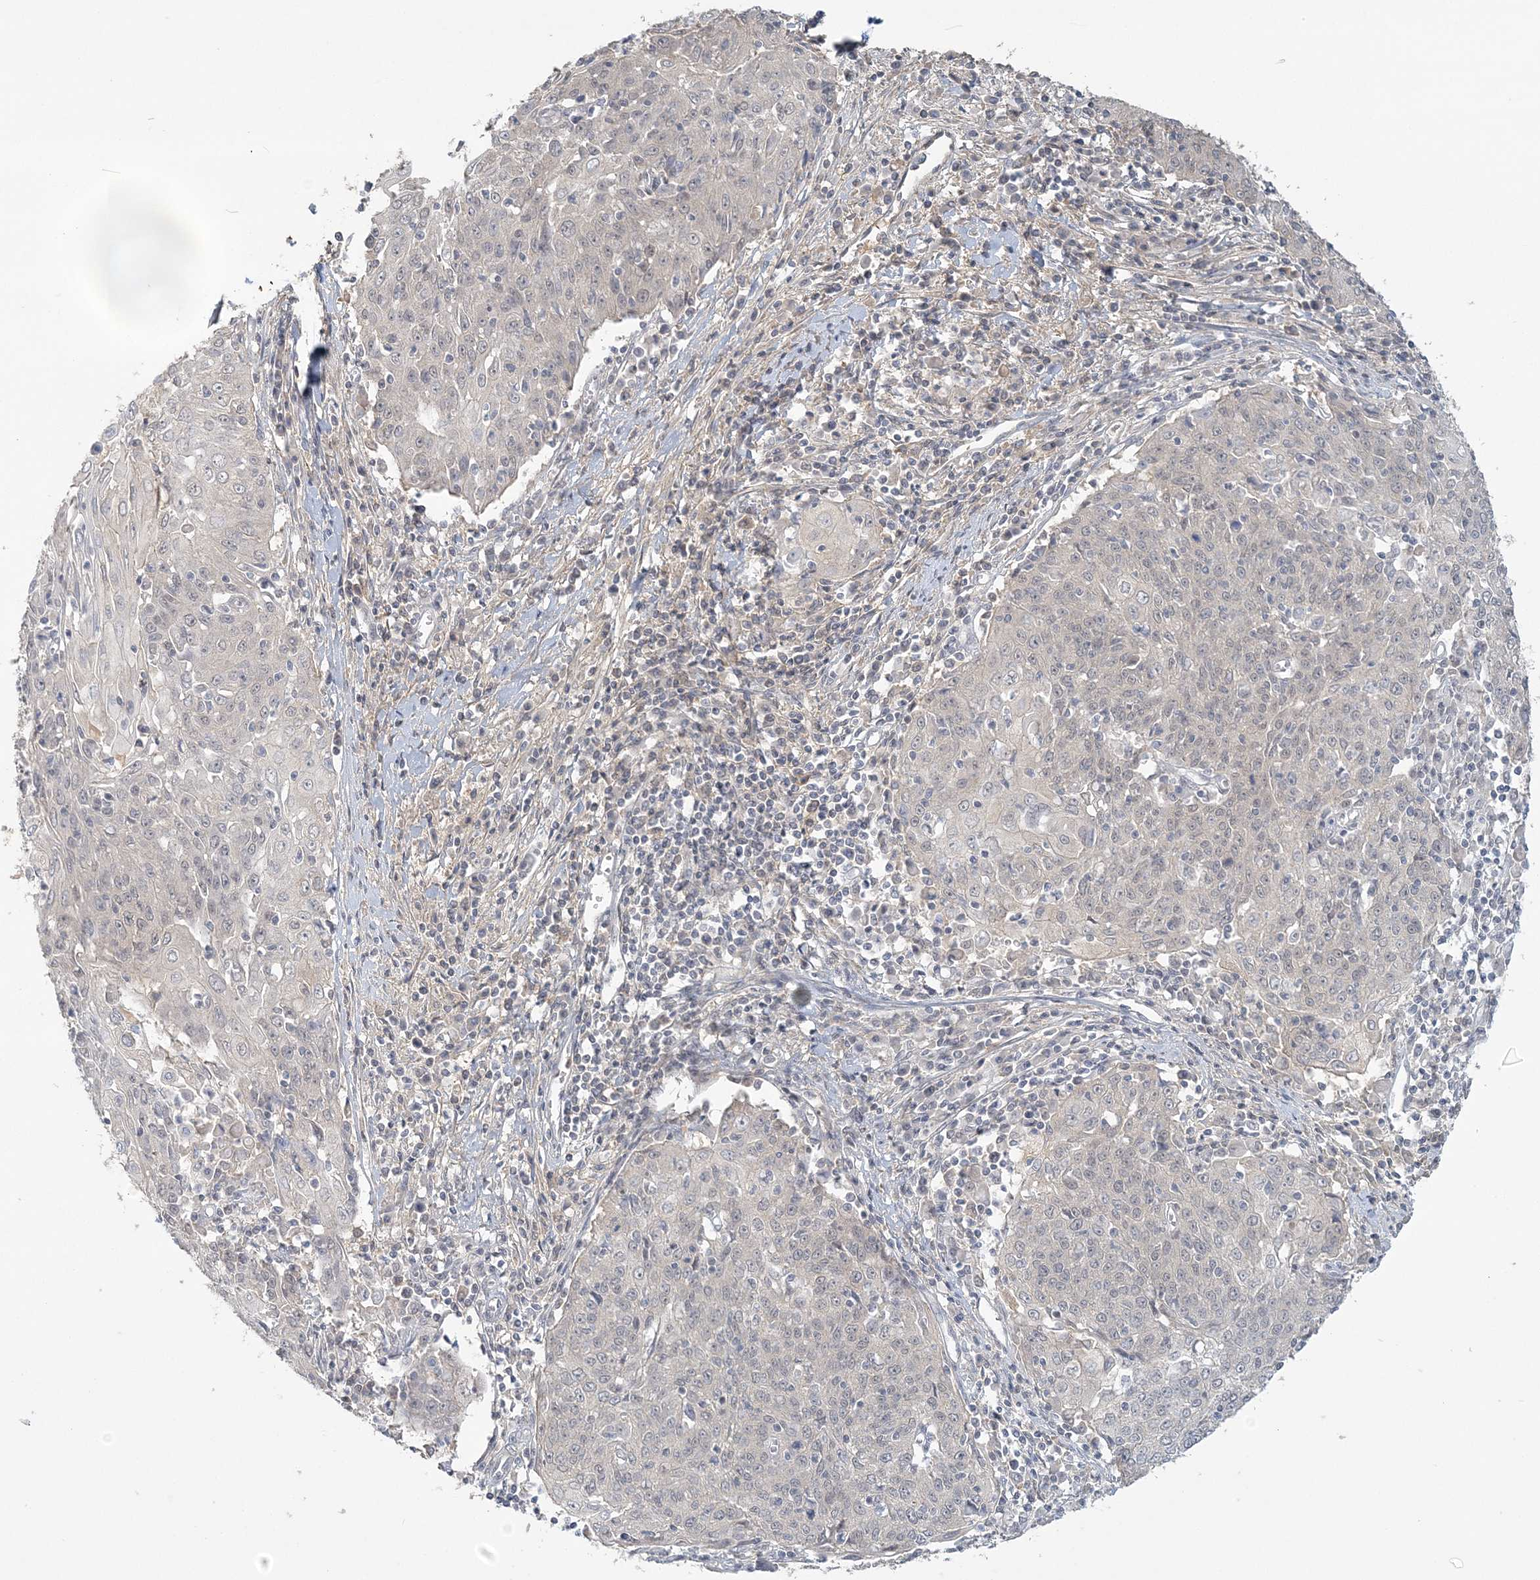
{"staining": {"intensity": "negative", "quantity": "none", "location": "none"}, "tissue": "cervical cancer", "cell_type": "Tumor cells", "image_type": "cancer", "snomed": [{"axis": "morphology", "description": "Squamous cell carcinoma, NOS"}, {"axis": "topography", "description": "Cervix"}], "caption": "DAB (3,3'-diaminobenzidine) immunohistochemical staining of cervical squamous cell carcinoma exhibits no significant staining in tumor cells. (Stains: DAB IHC with hematoxylin counter stain, Microscopy: brightfield microscopy at high magnification).", "gene": "ANKS1A", "patient": {"sex": "female", "age": 48}}